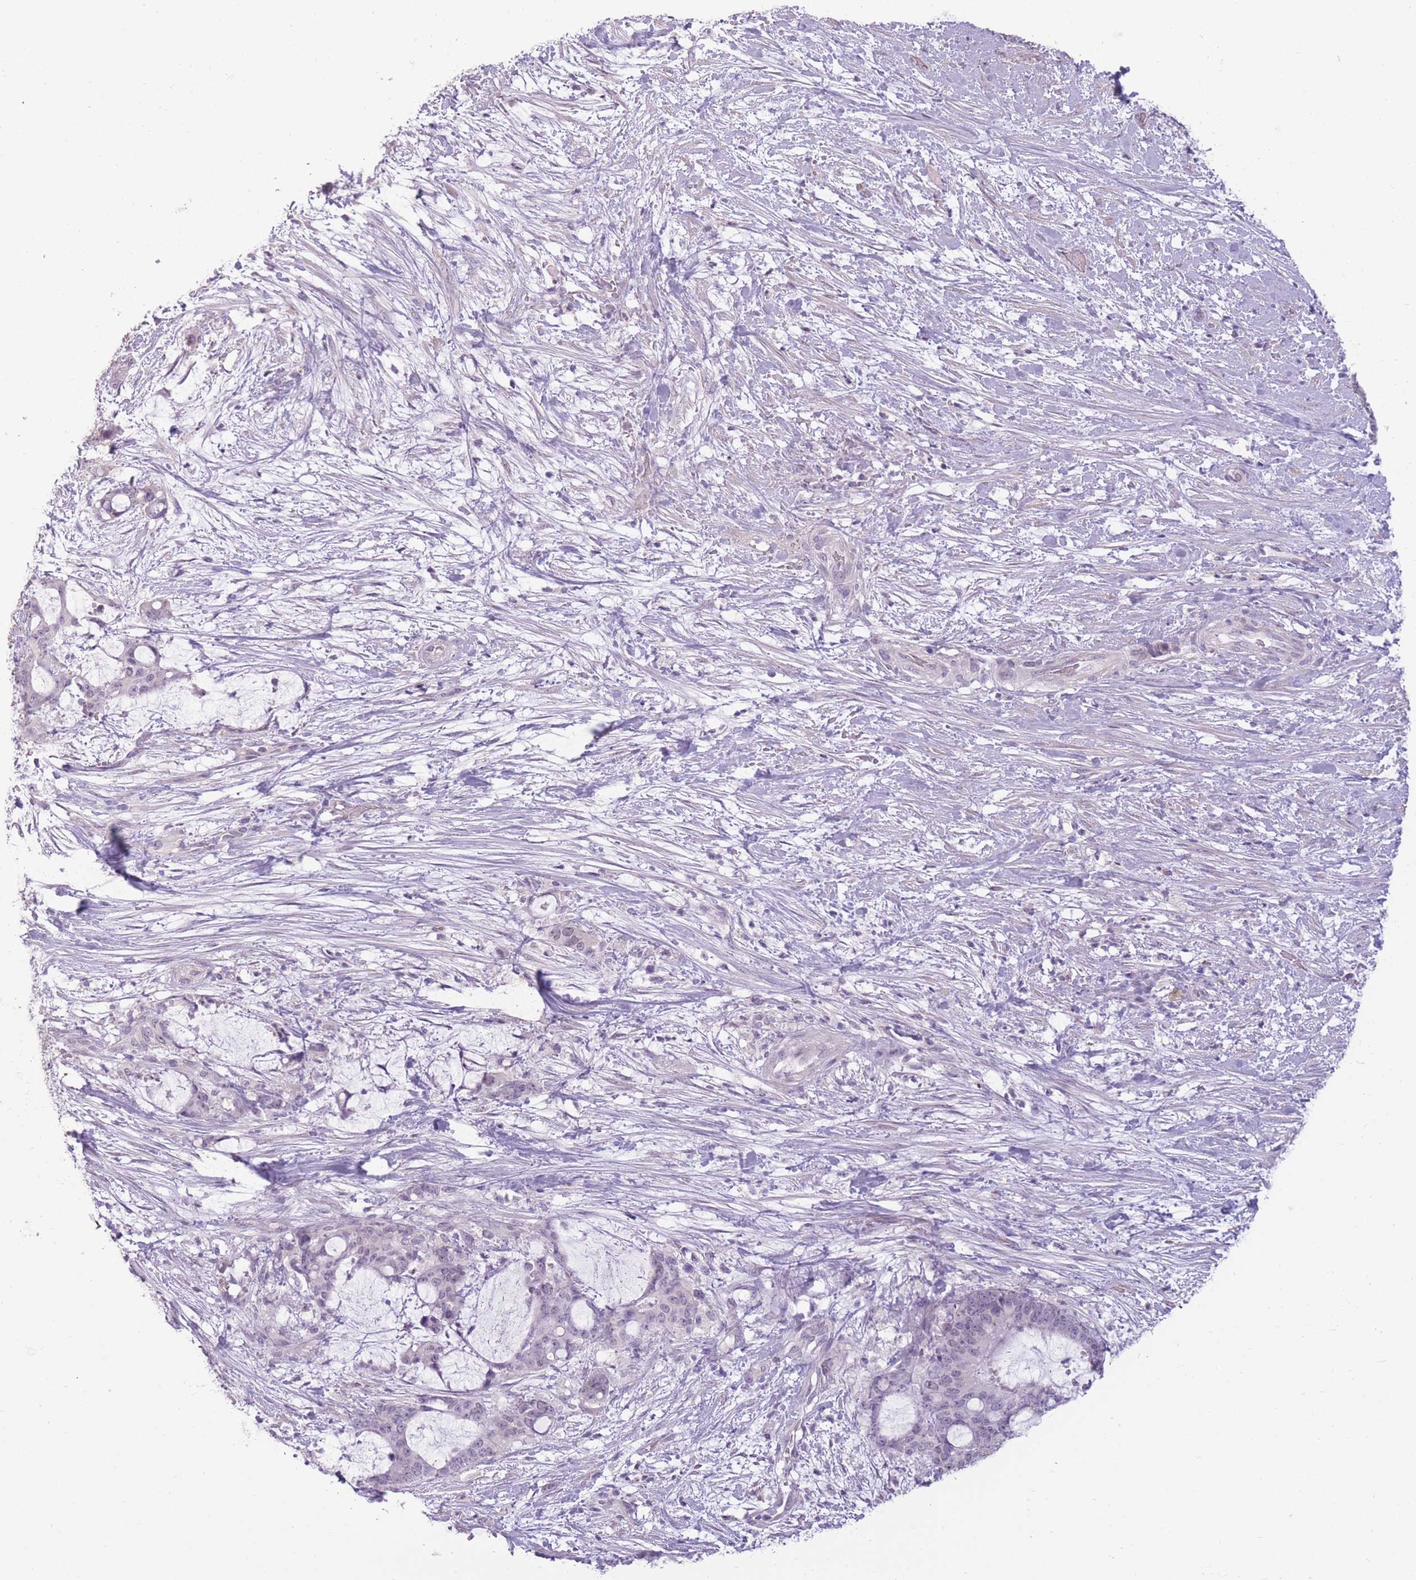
{"staining": {"intensity": "negative", "quantity": "none", "location": "none"}, "tissue": "liver cancer", "cell_type": "Tumor cells", "image_type": "cancer", "snomed": [{"axis": "morphology", "description": "Normal tissue, NOS"}, {"axis": "morphology", "description": "Cholangiocarcinoma"}, {"axis": "topography", "description": "Liver"}, {"axis": "topography", "description": "Peripheral nerve tissue"}], "caption": "Protein analysis of liver cancer (cholangiocarcinoma) displays no significant staining in tumor cells.", "gene": "ZBTB24", "patient": {"sex": "female", "age": 73}}